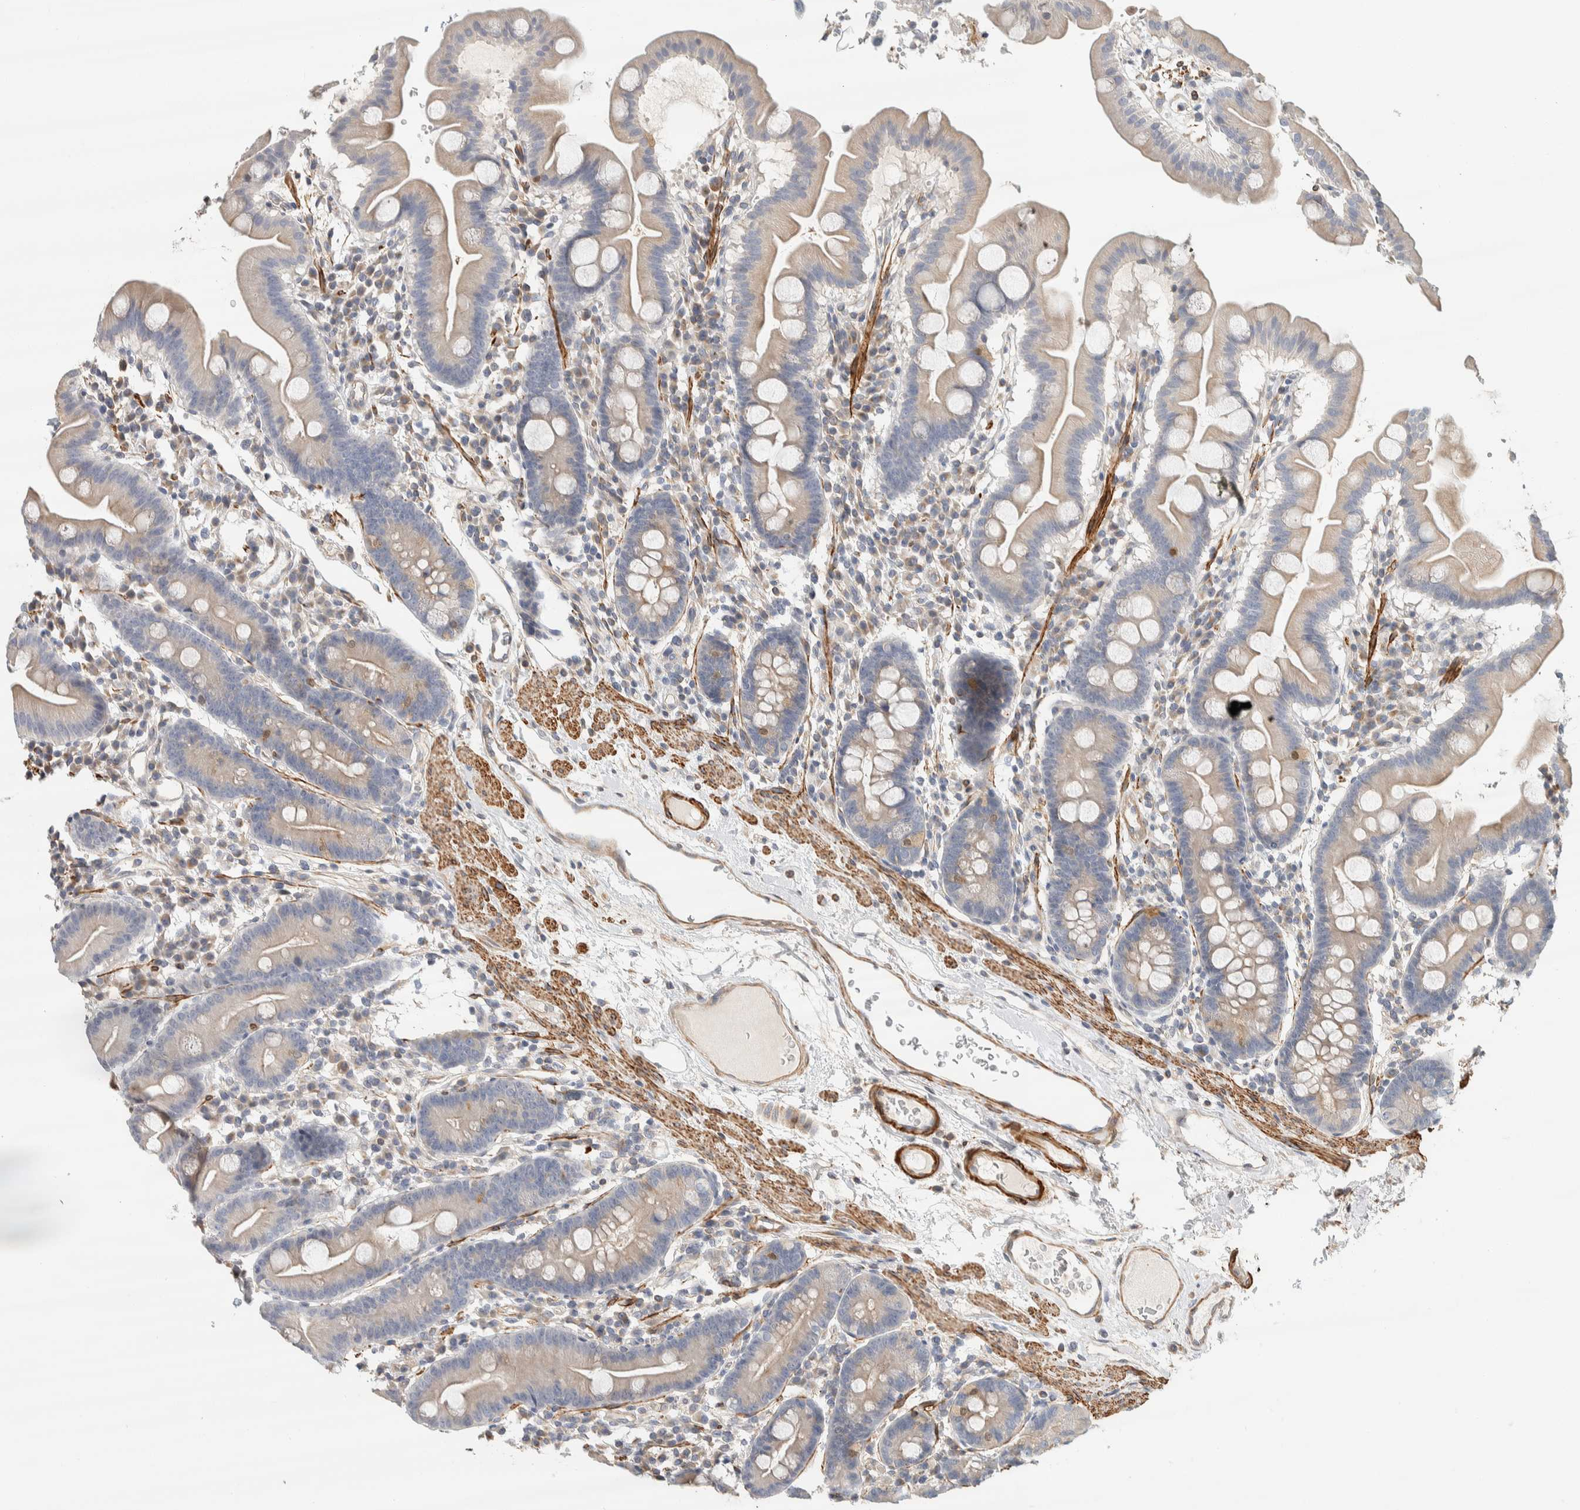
{"staining": {"intensity": "weak", "quantity": "25%-75%", "location": "cytoplasmic/membranous"}, "tissue": "duodenum", "cell_type": "Glandular cells", "image_type": "normal", "snomed": [{"axis": "morphology", "description": "Normal tissue, NOS"}, {"axis": "topography", "description": "Duodenum"}], "caption": "Duodenum stained with DAB (3,3'-diaminobenzidine) IHC demonstrates low levels of weak cytoplasmic/membranous staining in approximately 25%-75% of glandular cells.", "gene": "CDR2", "patient": {"sex": "male", "age": 50}}